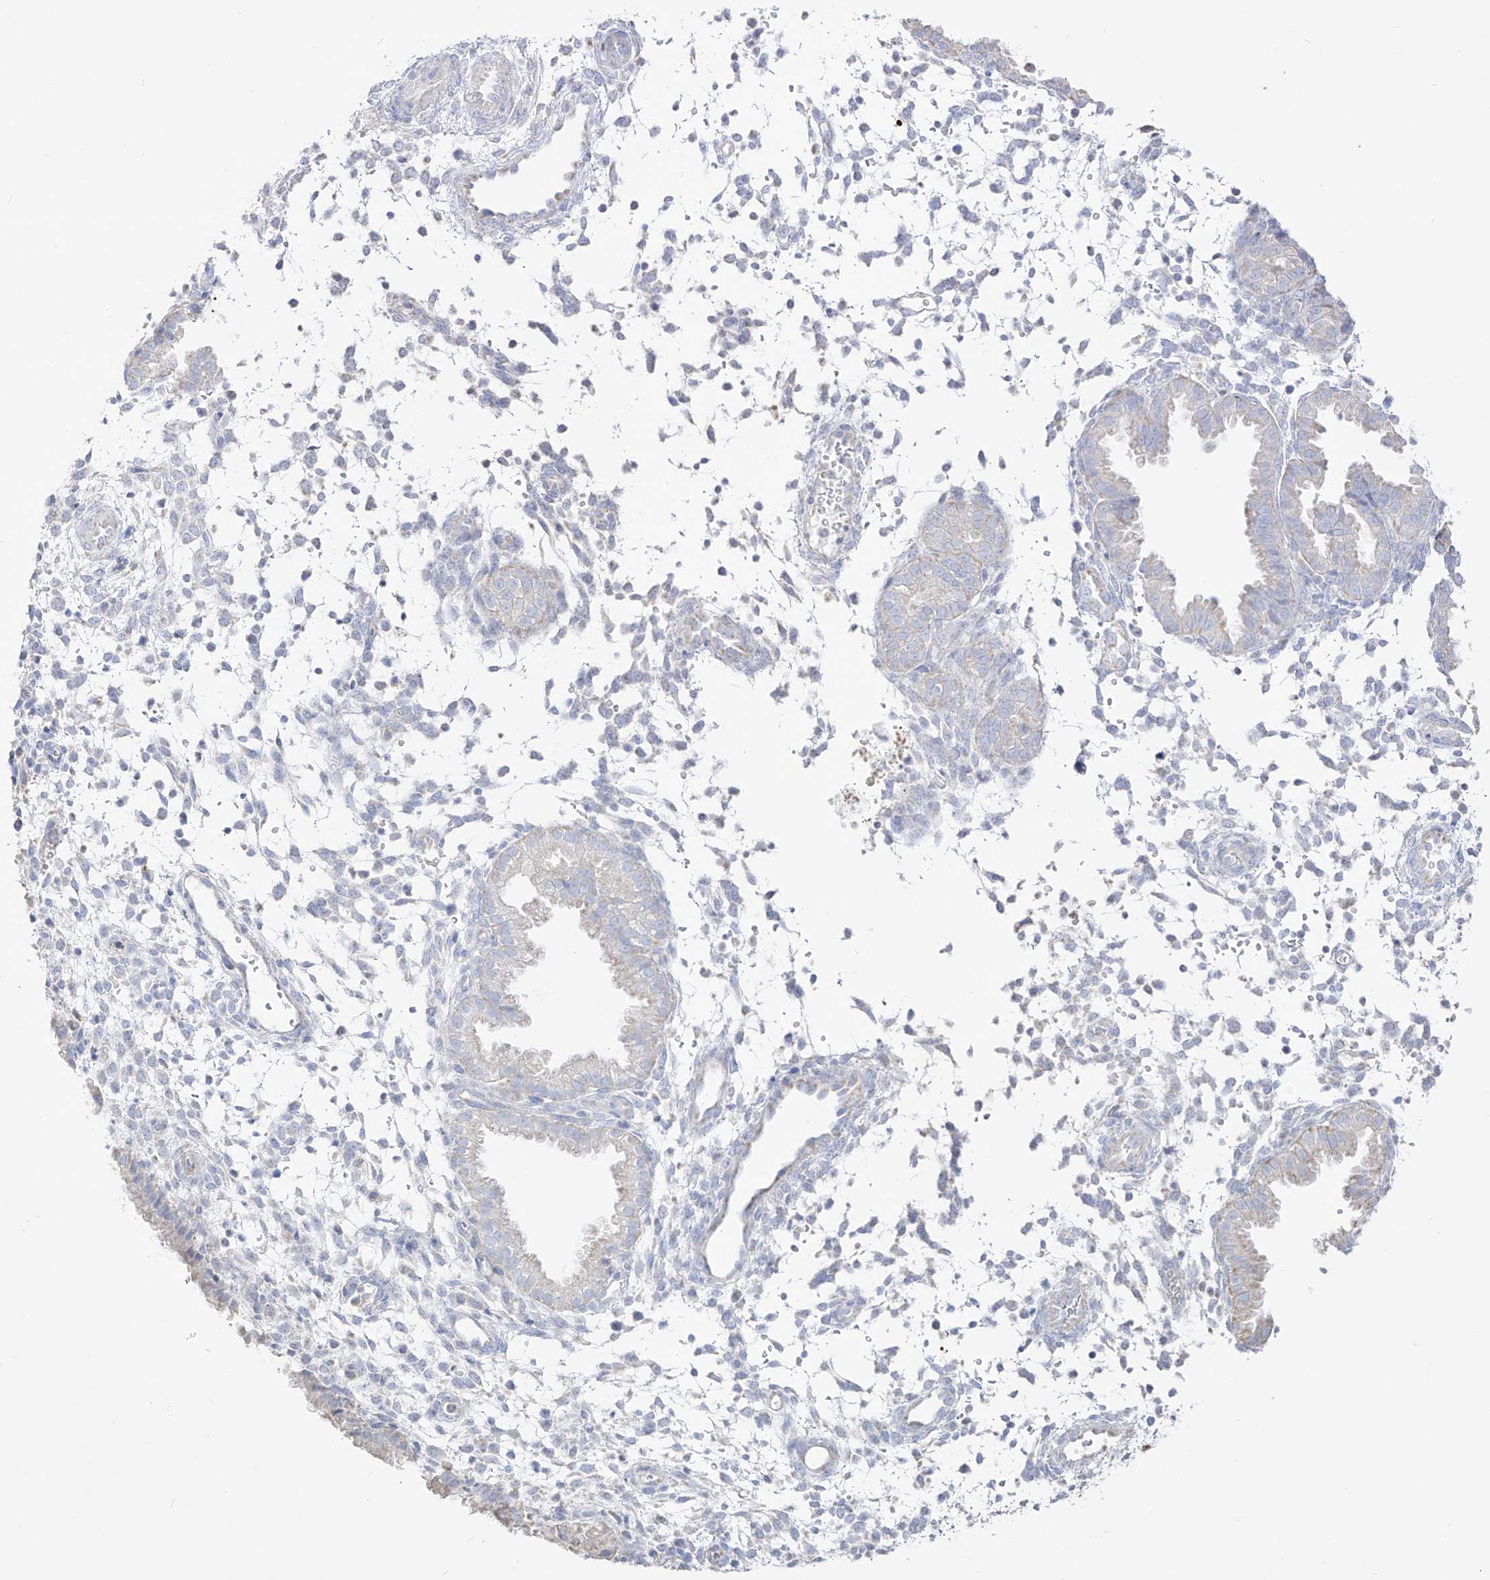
{"staining": {"intensity": "negative", "quantity": "none", "location": "none"}, "tissue": "endometrium", "cell_type": "Cells in endometrial stroma", "image_type": "normal", "snomed": [{"axis": "morphology", "description": "Normal tissue, NOS"}, {"axis": "topography", "description": "Endometrium"}], "caption": "Immunohistochemistry (IHC) of normal human endometrium reveals no expression in cells in endometrial stroma.", "gene": "RCHY1", "patient": {"sex": "female", "age": 33}}